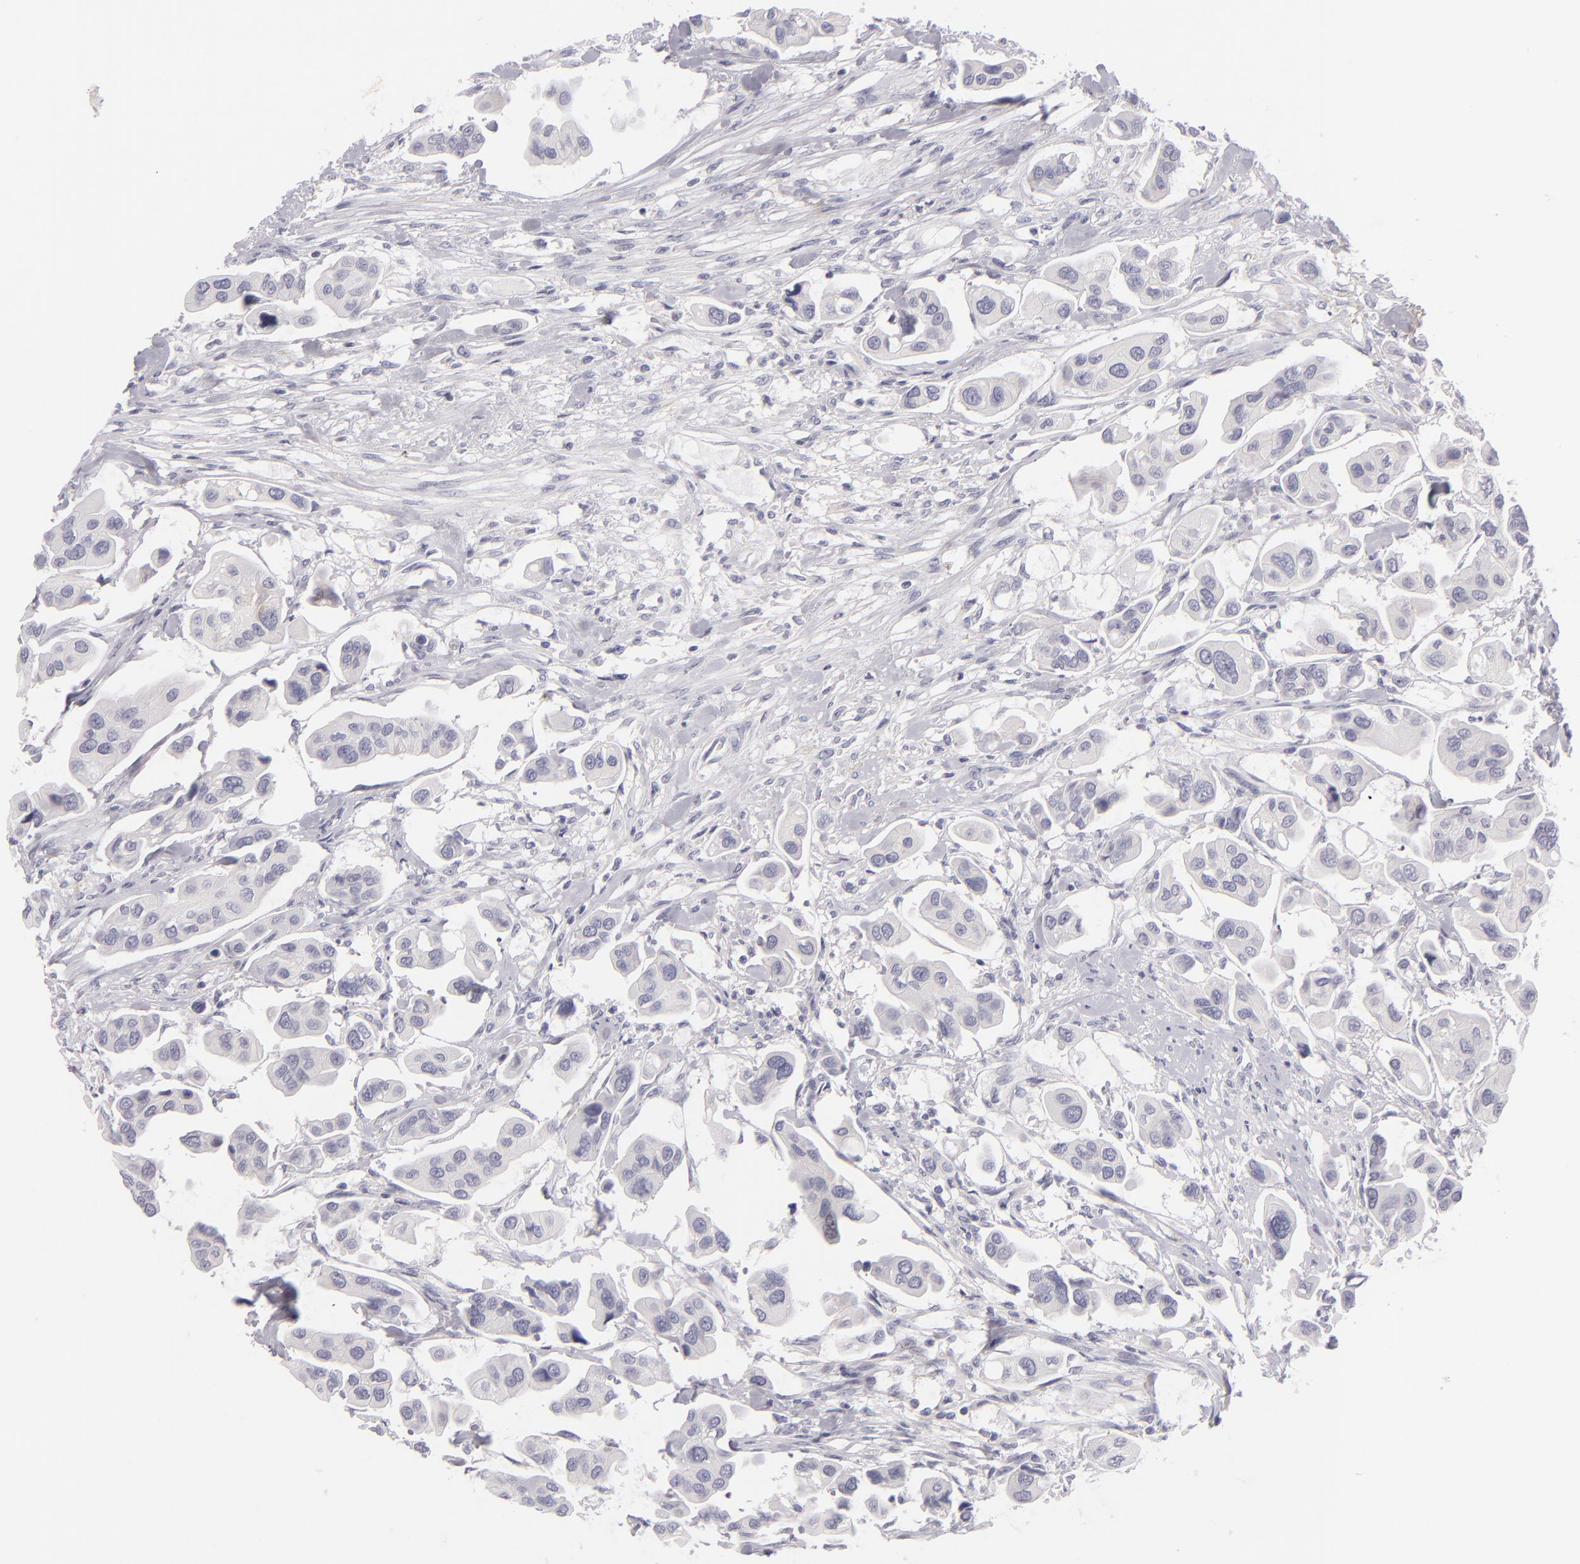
{"staining": {"intensity": "negative", "quantity": "none", "location": "none"}, "tissue": "urothelial cancer", "cell_type": "Tumor cells", "image_type": "cancer", "snomed": [{"axis": "morphology", "description": "Adenocarcinoma, NOS"}, {"axis": "topography", "description": "Urinary bladder"}], "caption": "This is a image of immunohistochemistry staining of urothelial cancer, which shows no expression in tumor cells. The staining was performed using DAB (3,3'-diaminobenzidine) to visualize the protein expression in brown, while the nuclei were stained in blue with hematoxylin (Magnification: 20x).", "gene": "TNNC1", "patient": {"sex": "male", "age": 61}}